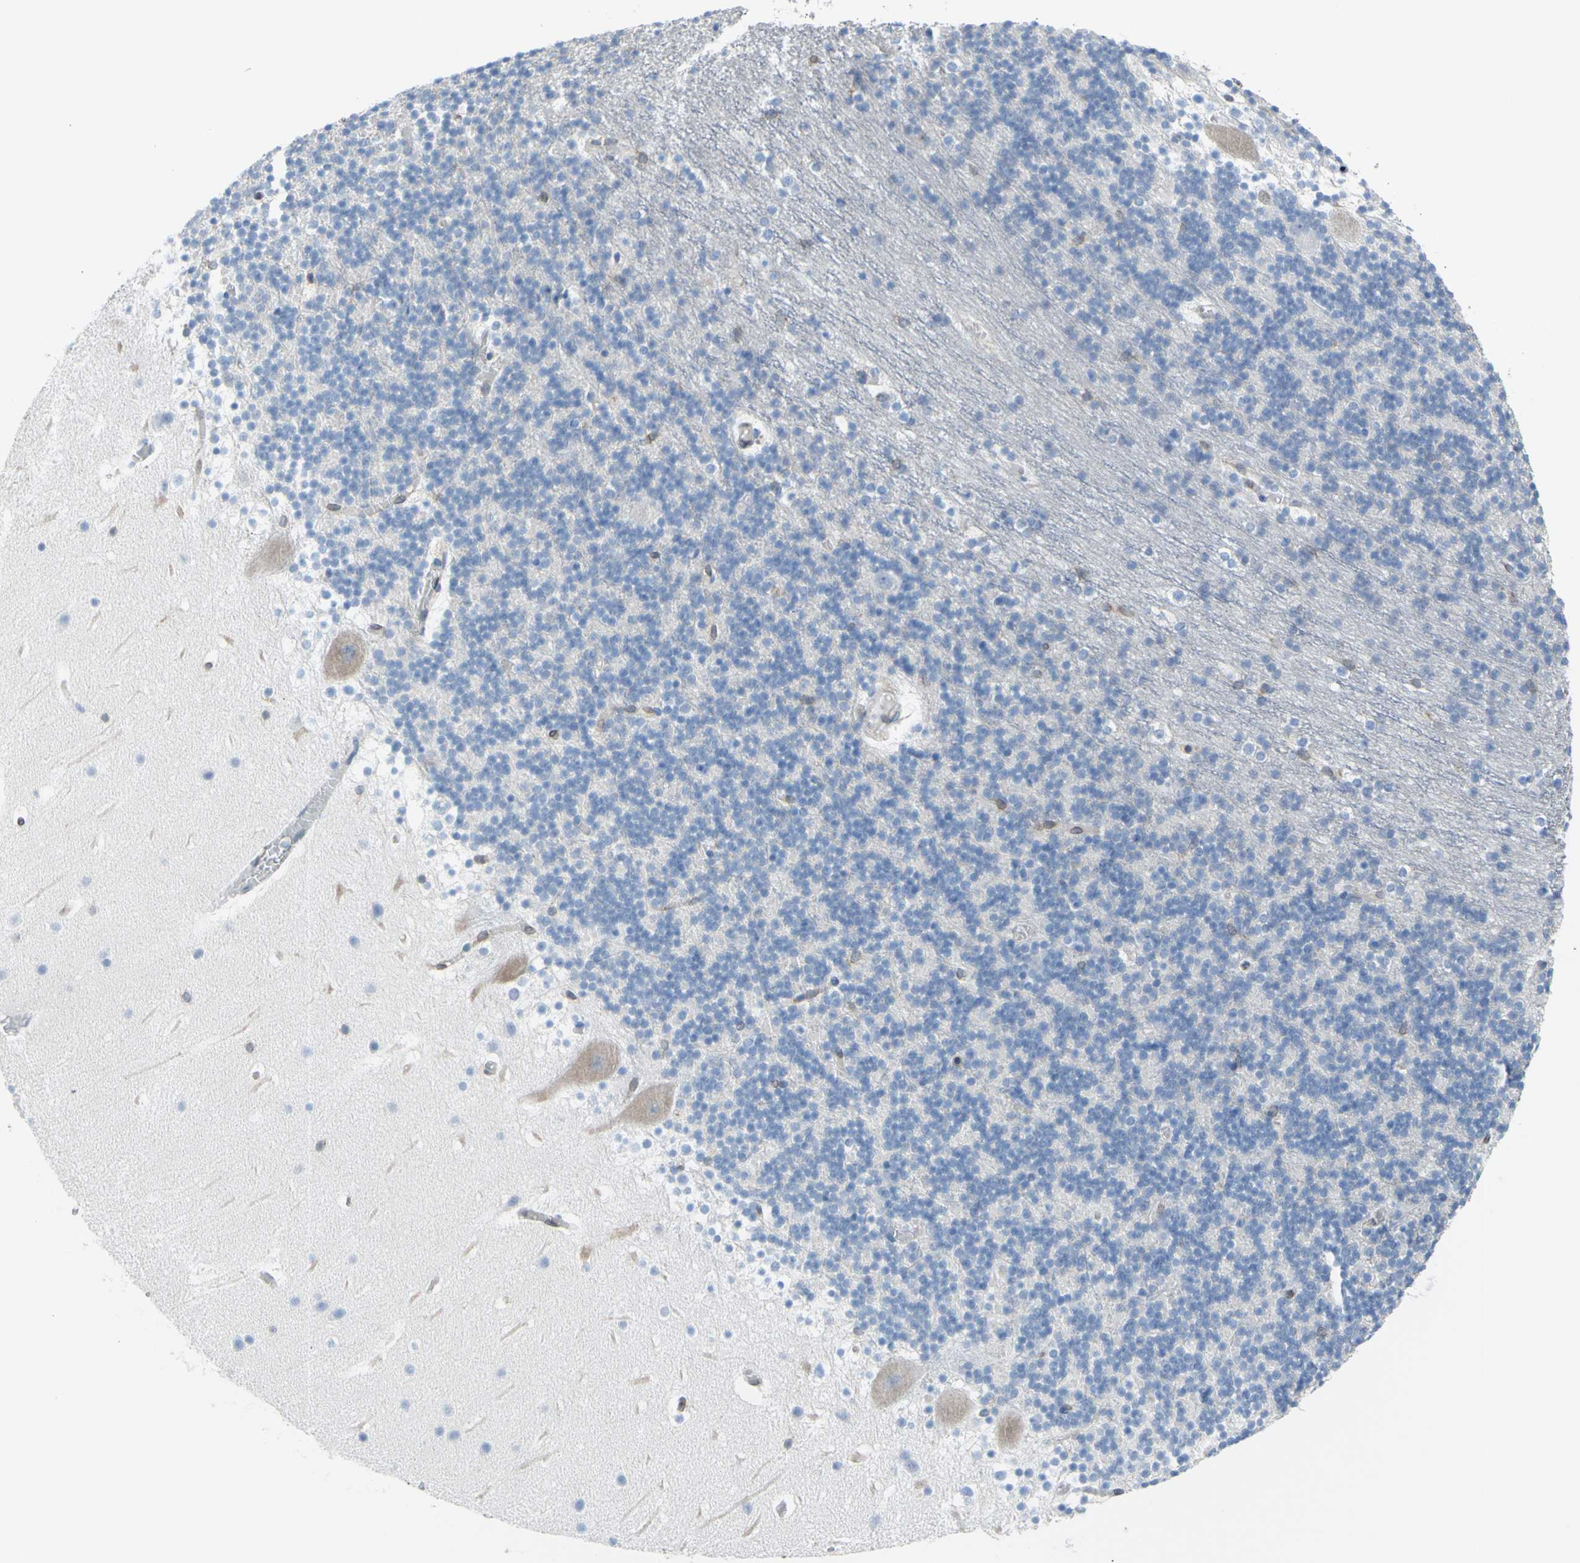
{"staining": {"intensity": "negative", "quantity": "none", "location": "none"}, "tissue": "cerebellum", "cell_type": "Cells in granular layer", "image_type": "normal", "snomed": [{"axis": "morphology", "description": "Normal tissue, NOS"}, {"axis": "topography", "description": "Cerebellum"}], "caption": "The image exhibits no staining of cells in granular layer in unremarkable cerebellum.", "gene": "MGST2", "patient": {"sex": "male", "age": 45}}